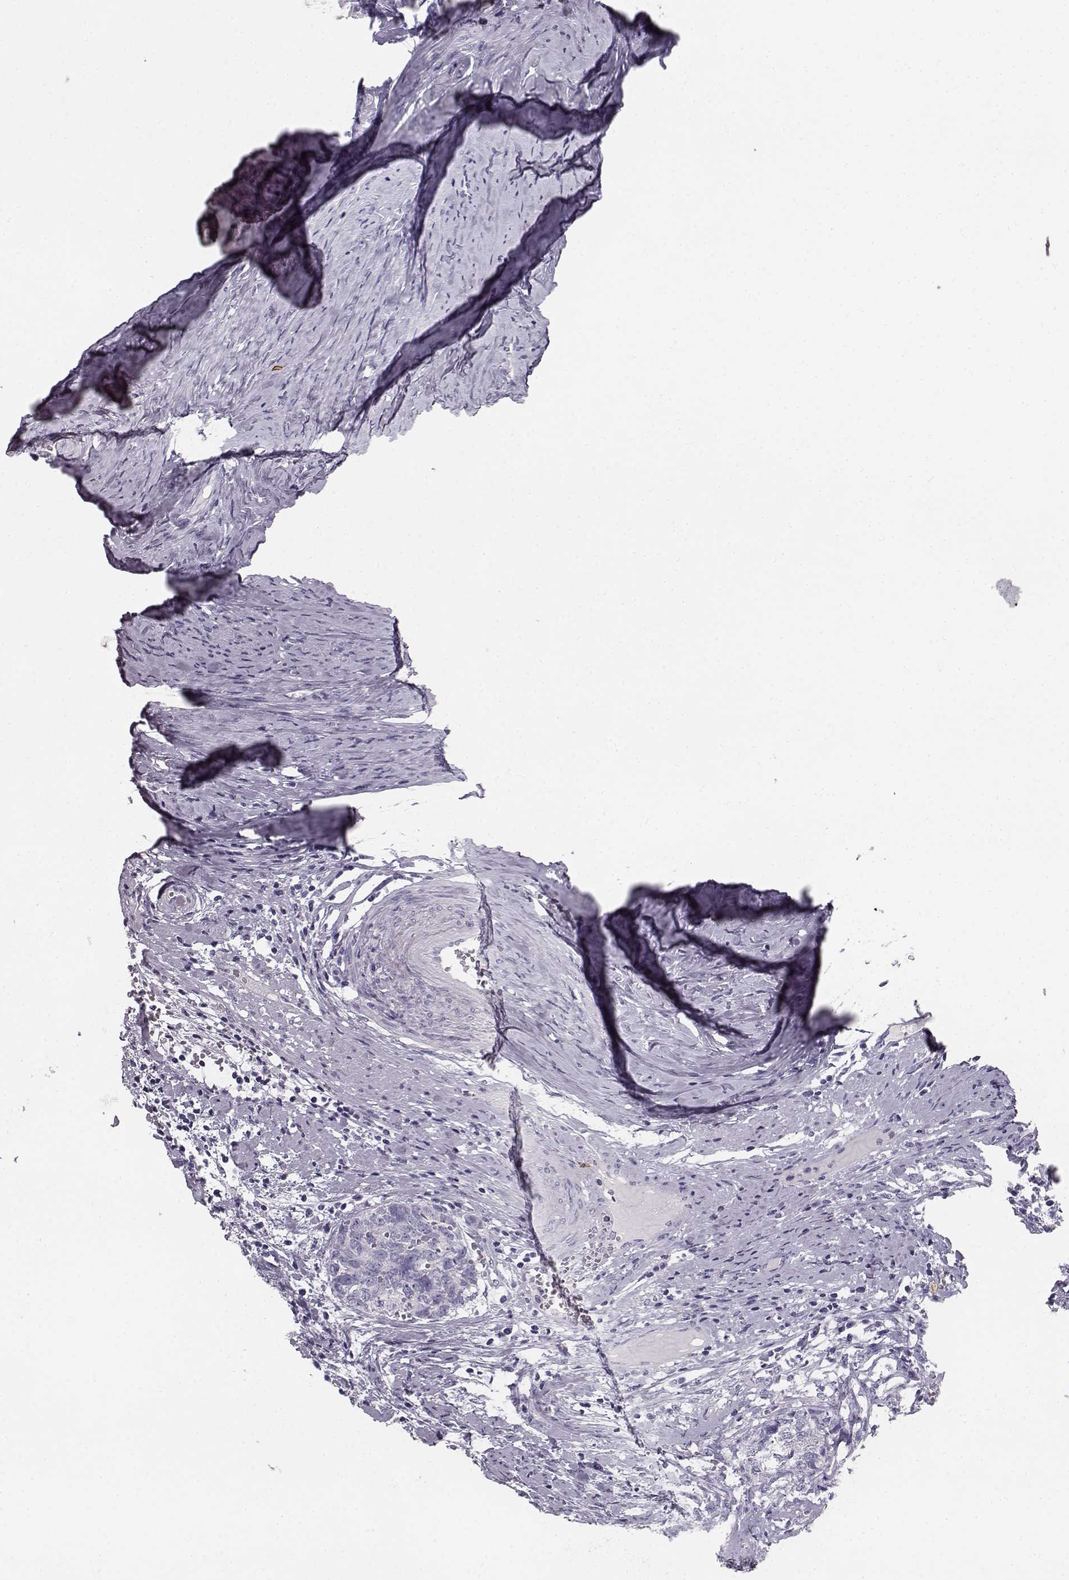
{"staining": {"intensity": "negative", "quantity": "none", "location": "none"}, "tissue": "cervical cancer", "cell_type": "Tumor cells", "image_type": "cancer", "snomed": [{"axis": "morphology", "description": "Squamous cell carcinoma, NOS"}, {"axis": "topography", "description": "Cervix"}], "caption": "Micrograph shows no significant protein staining in tumor cells of cervical squamous cell carcinoma.", "gene": "NPTXR", "patient": {"sex": "female", "age": 63}}